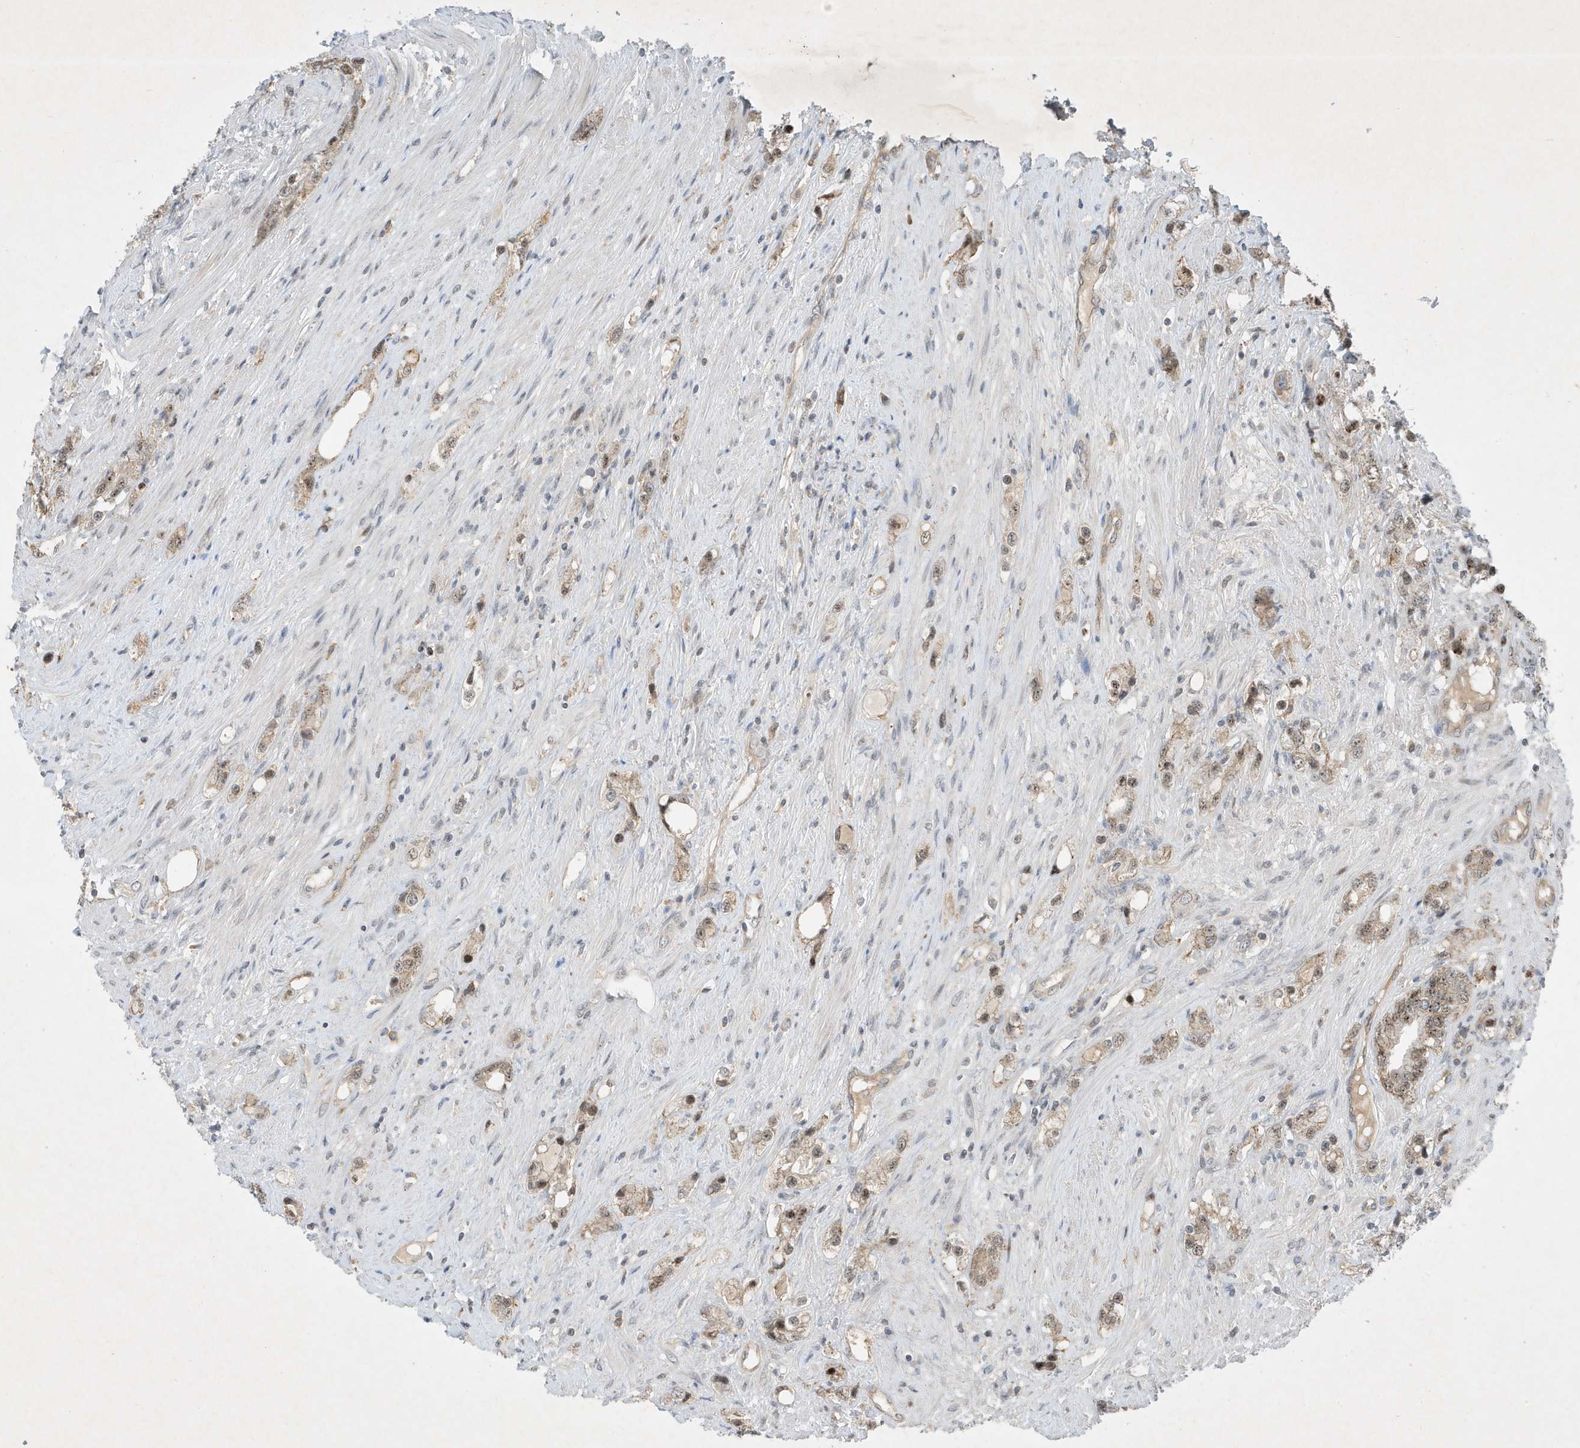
{"staining": {"intensity": "weak", "quantity": "25%-75%", "location": "cytoplasmic/membranous,nuclear"}, "tissue": "prostate cancer", "cell_type": "Tumor cells", "image_type": "cancer", "snomed": [{"axis": "morphology", "description": "Adenocarcinoma, High grade"}, {"axis": "topography", "description": "Prostate"}], "caption": "Protein staining displays weak cytoplasmic/membranous and nuclear staining in approximately 25%-75% of tumor cells in prostate cancer (high-grade adenocarcinoma). Ihc stains the protein of interest in brown and the nuclei are stained blue.", "gene": "MAST3", "patient": {"sex": "male", "age": 63}}